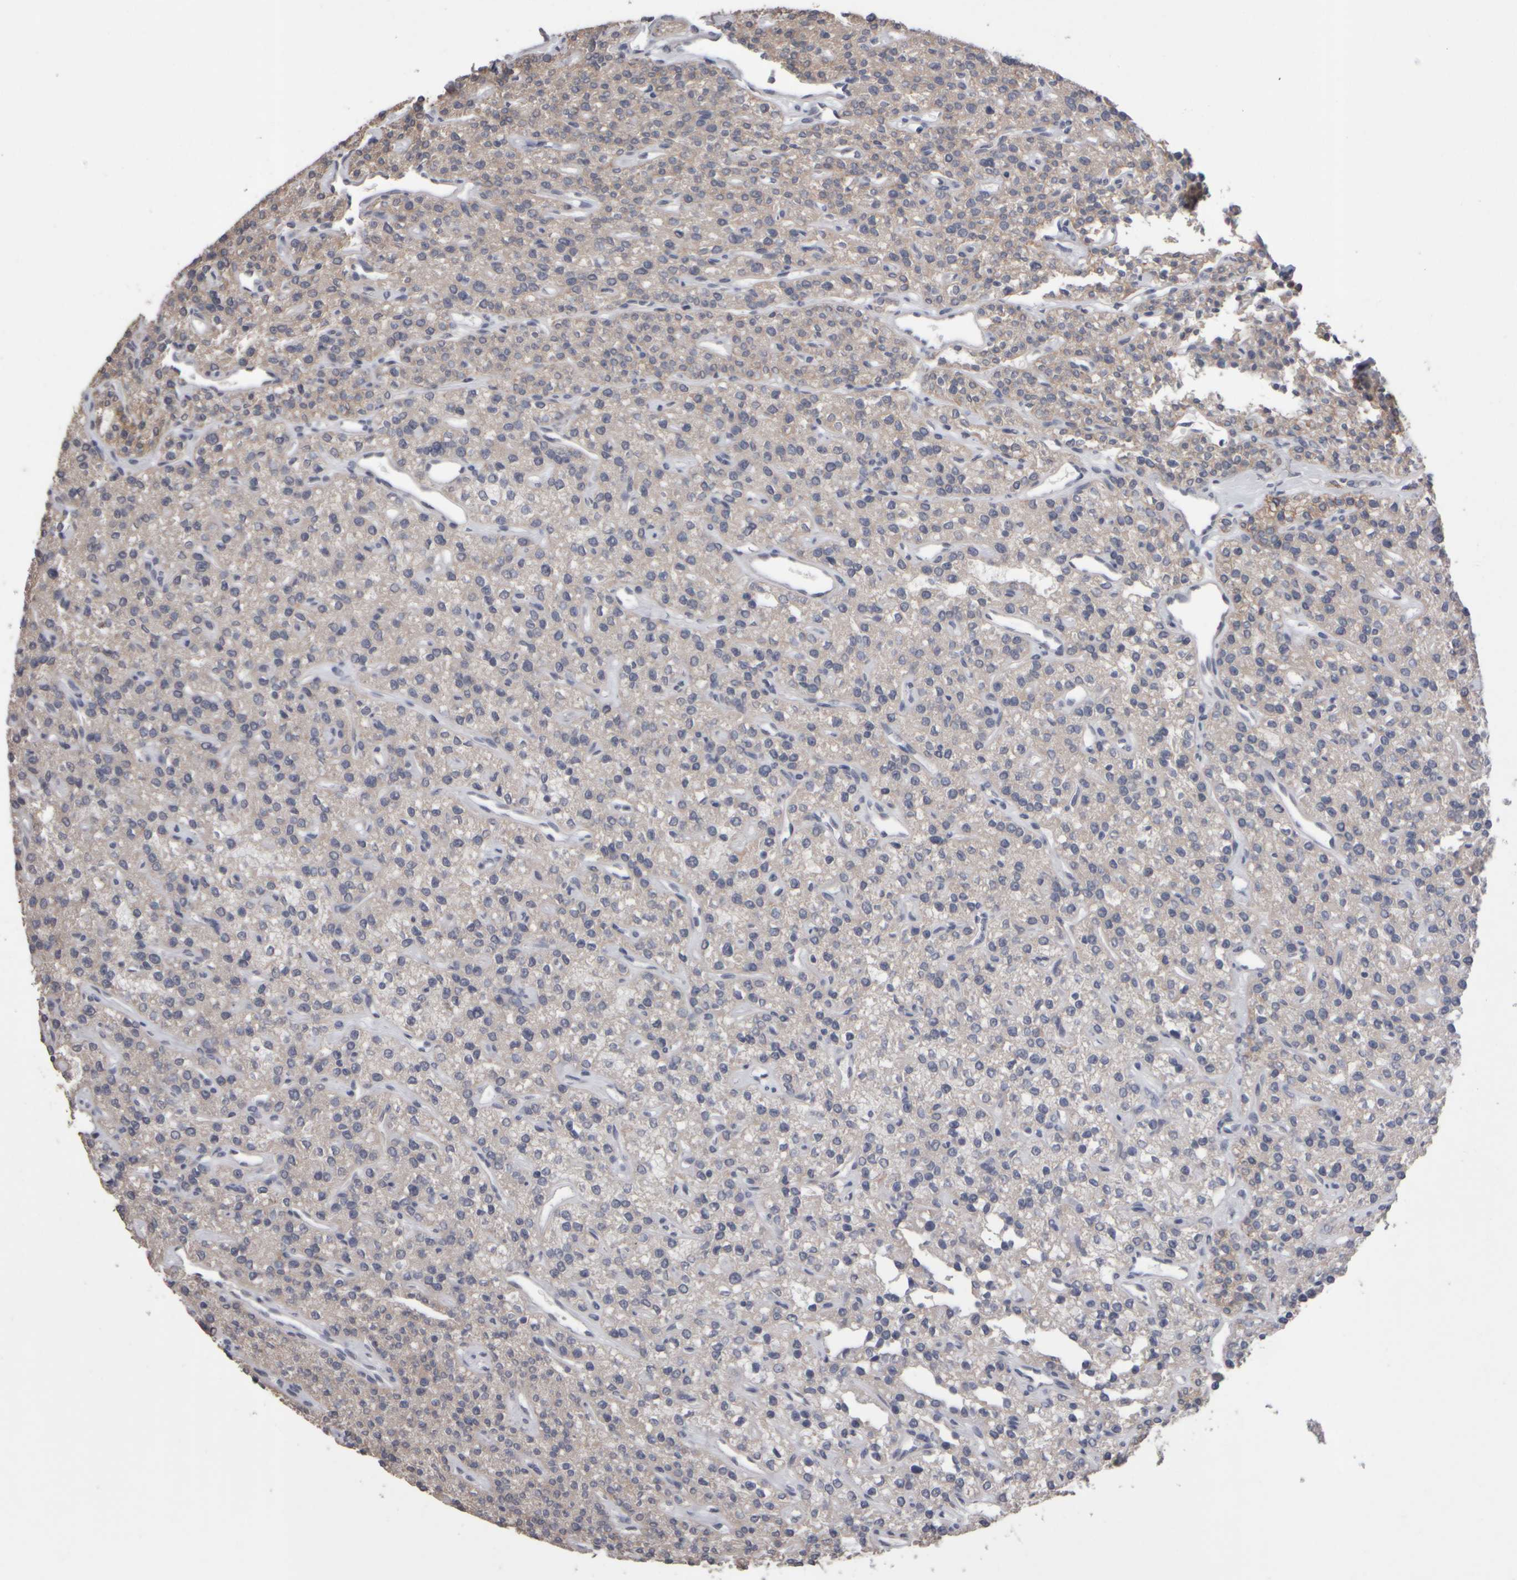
{"staining": {"intensity": "moderate", "quantity": "25%-75%", "location": "cytoplasmic/membranous"}, "tissue": "parathyroid gland", "cell_type": "Glandular cells", "image_type": "normal", "snomed": [{"axis": "morphology", "description": "Normal tissue, NOS"}, {"axis": "topography", "description": "Parathyroid gland"}], "caption": "Immunohistochemical staining of unremarkable human parathyroid gland reveals 25%-75% levels of moderate cytoplasmic/membranous protein positivity in about 25%-75% of glandular cells. Nuclei are stained in blue.", "gene": "EPHX2", "patient": {"sex": "male", "age": 46}}